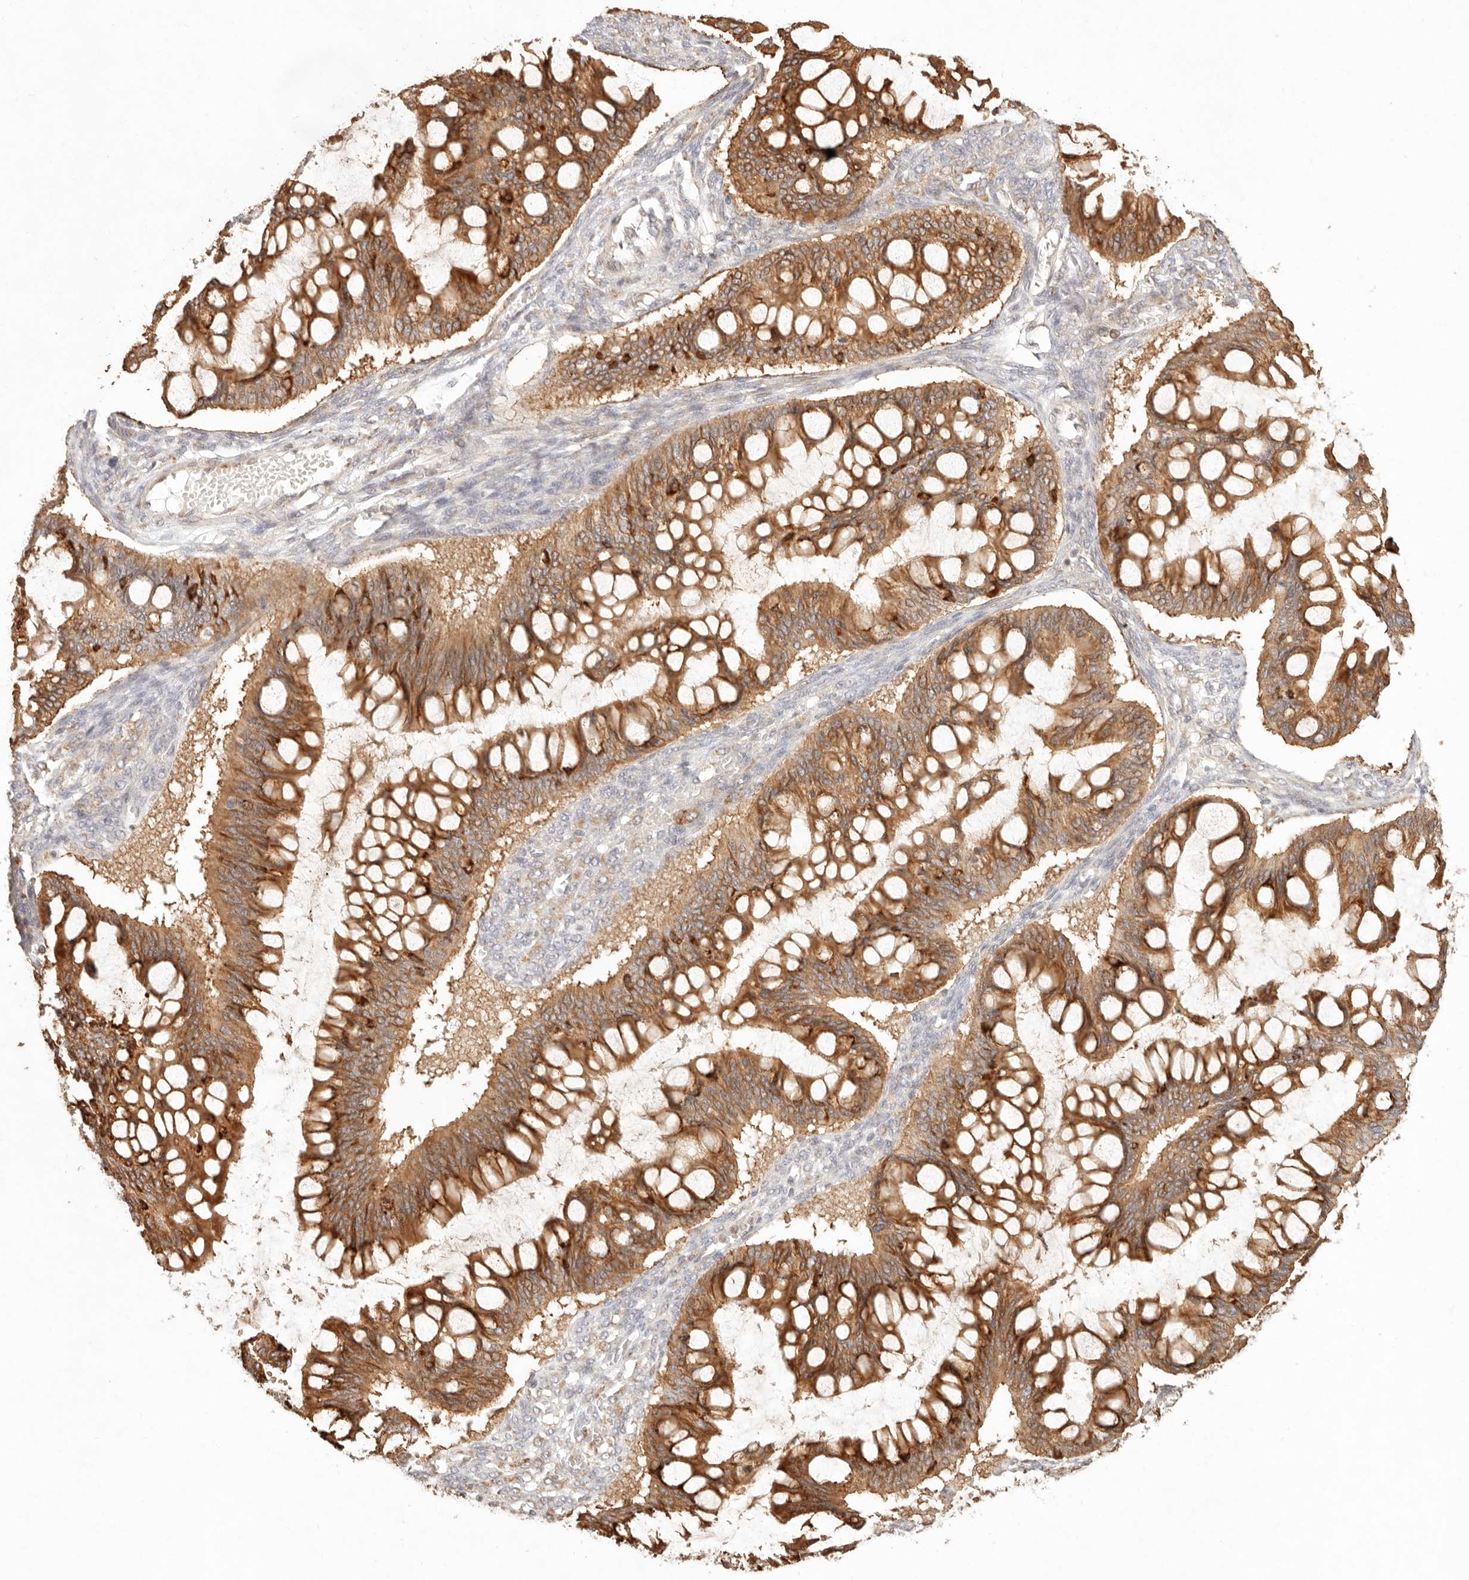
{"staining": {"intensity": "strong", "quantity": ">75%", "location": "cytoplasmic/membranous"}, "tissue": "ovarian cancer", "cell_type": "Tumor cells", "image_type": "cancer", "snomed": [{"axis": "morphology", "description": "Cystadenocarcinoma, mucinous, NOS"}, {"axis": "topography", "description": "Ovary"}], "caption": "Tumor cells demonstrate high levels of strong cytoplasmic/membranous expression in approximately >75% of cells in mucinous cystadenocarcinoma (ovarian). Ihc stains the protein in brown and the nuclei are stained blue.", "gene": "C1orf127", "patient": {"sex": "female", "age": 73}}